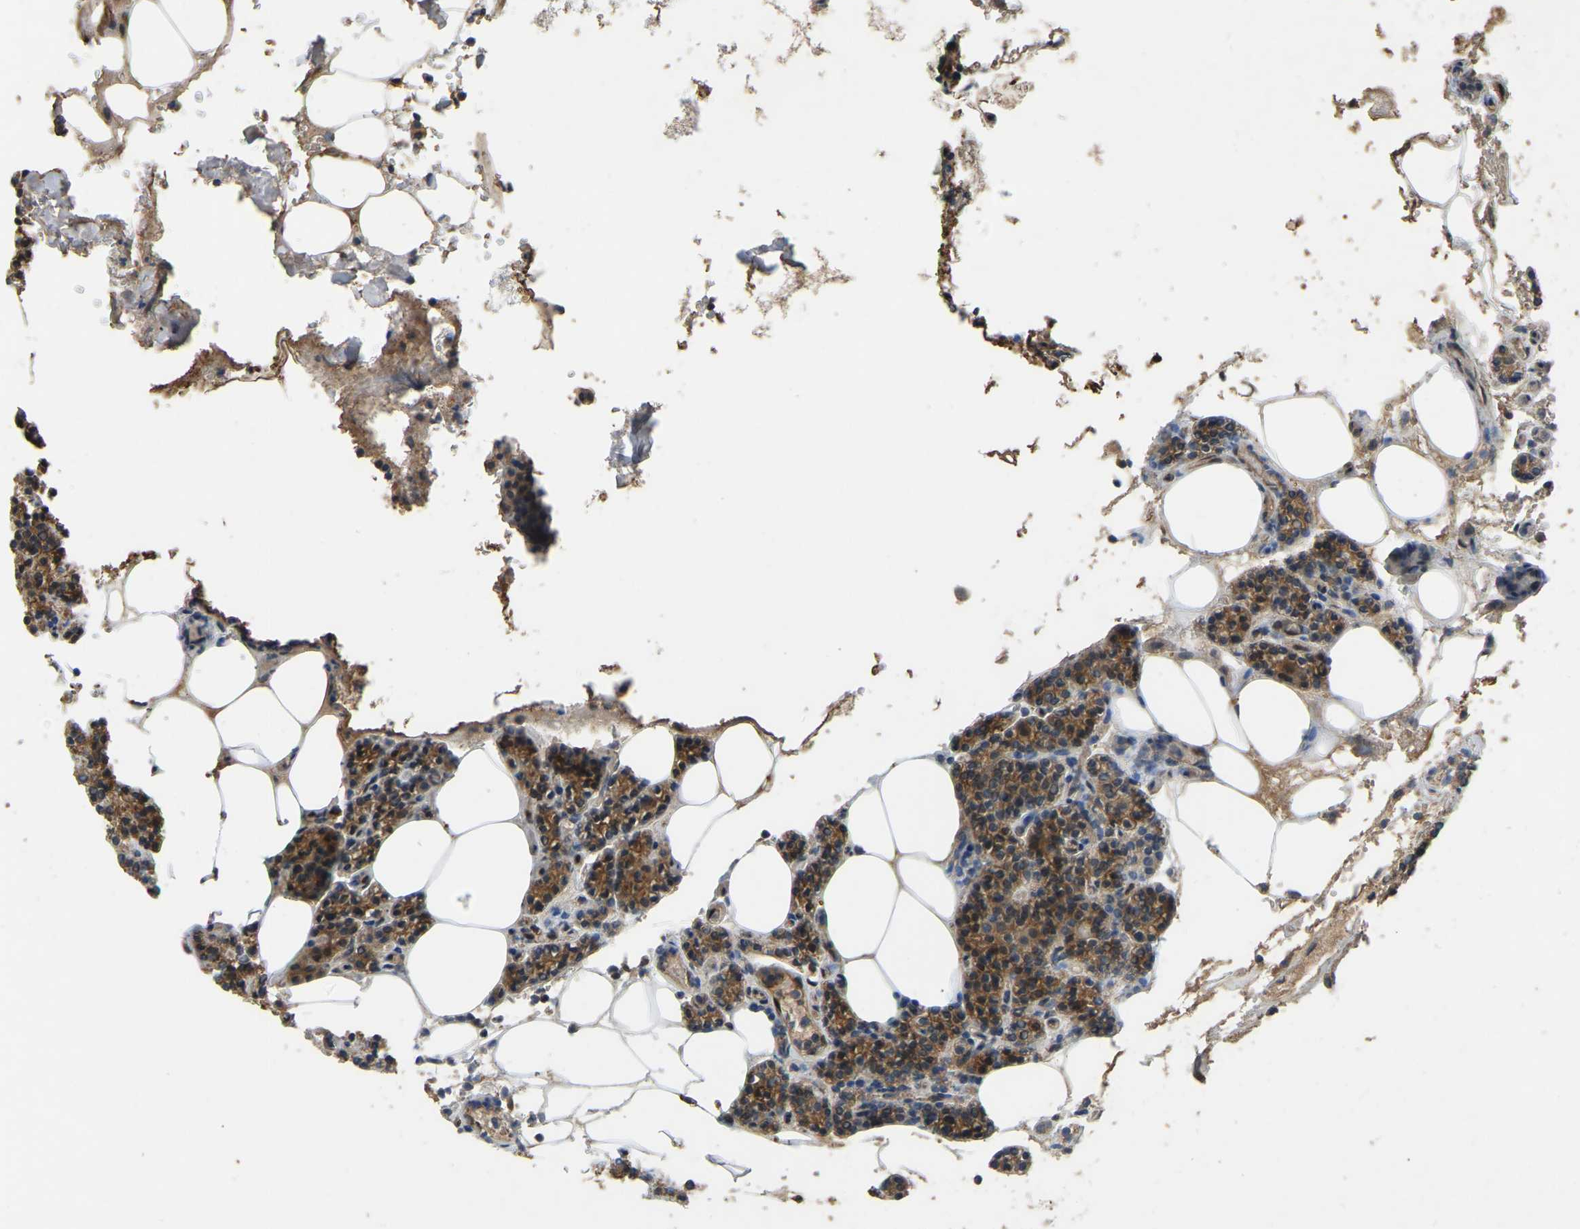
{"staining": {"intensity": "moderate", "quantity": ">75%", "location": "cytoplasmic/membranous,nuclear"}, "tissue": "parathyroid gland", "cell_type": "Glandular cells", "image_type": "normal", "snomed": [{"axis": "morphology", "description": "Normal tissue, NOS"}, {"axis": "morphology", "description": "Adenoma, NOS"}, {"axis": "topography", "description": "Parathyroid gland"}], "caption": "Moderate cytoplasmic/membranous,nuclear staining for a protein is identified in about >75% of glandular cells of normal parathyroid gland using IHC.", "gene": "C21orf91", "patient": {"sex": "female", "age": 70}}